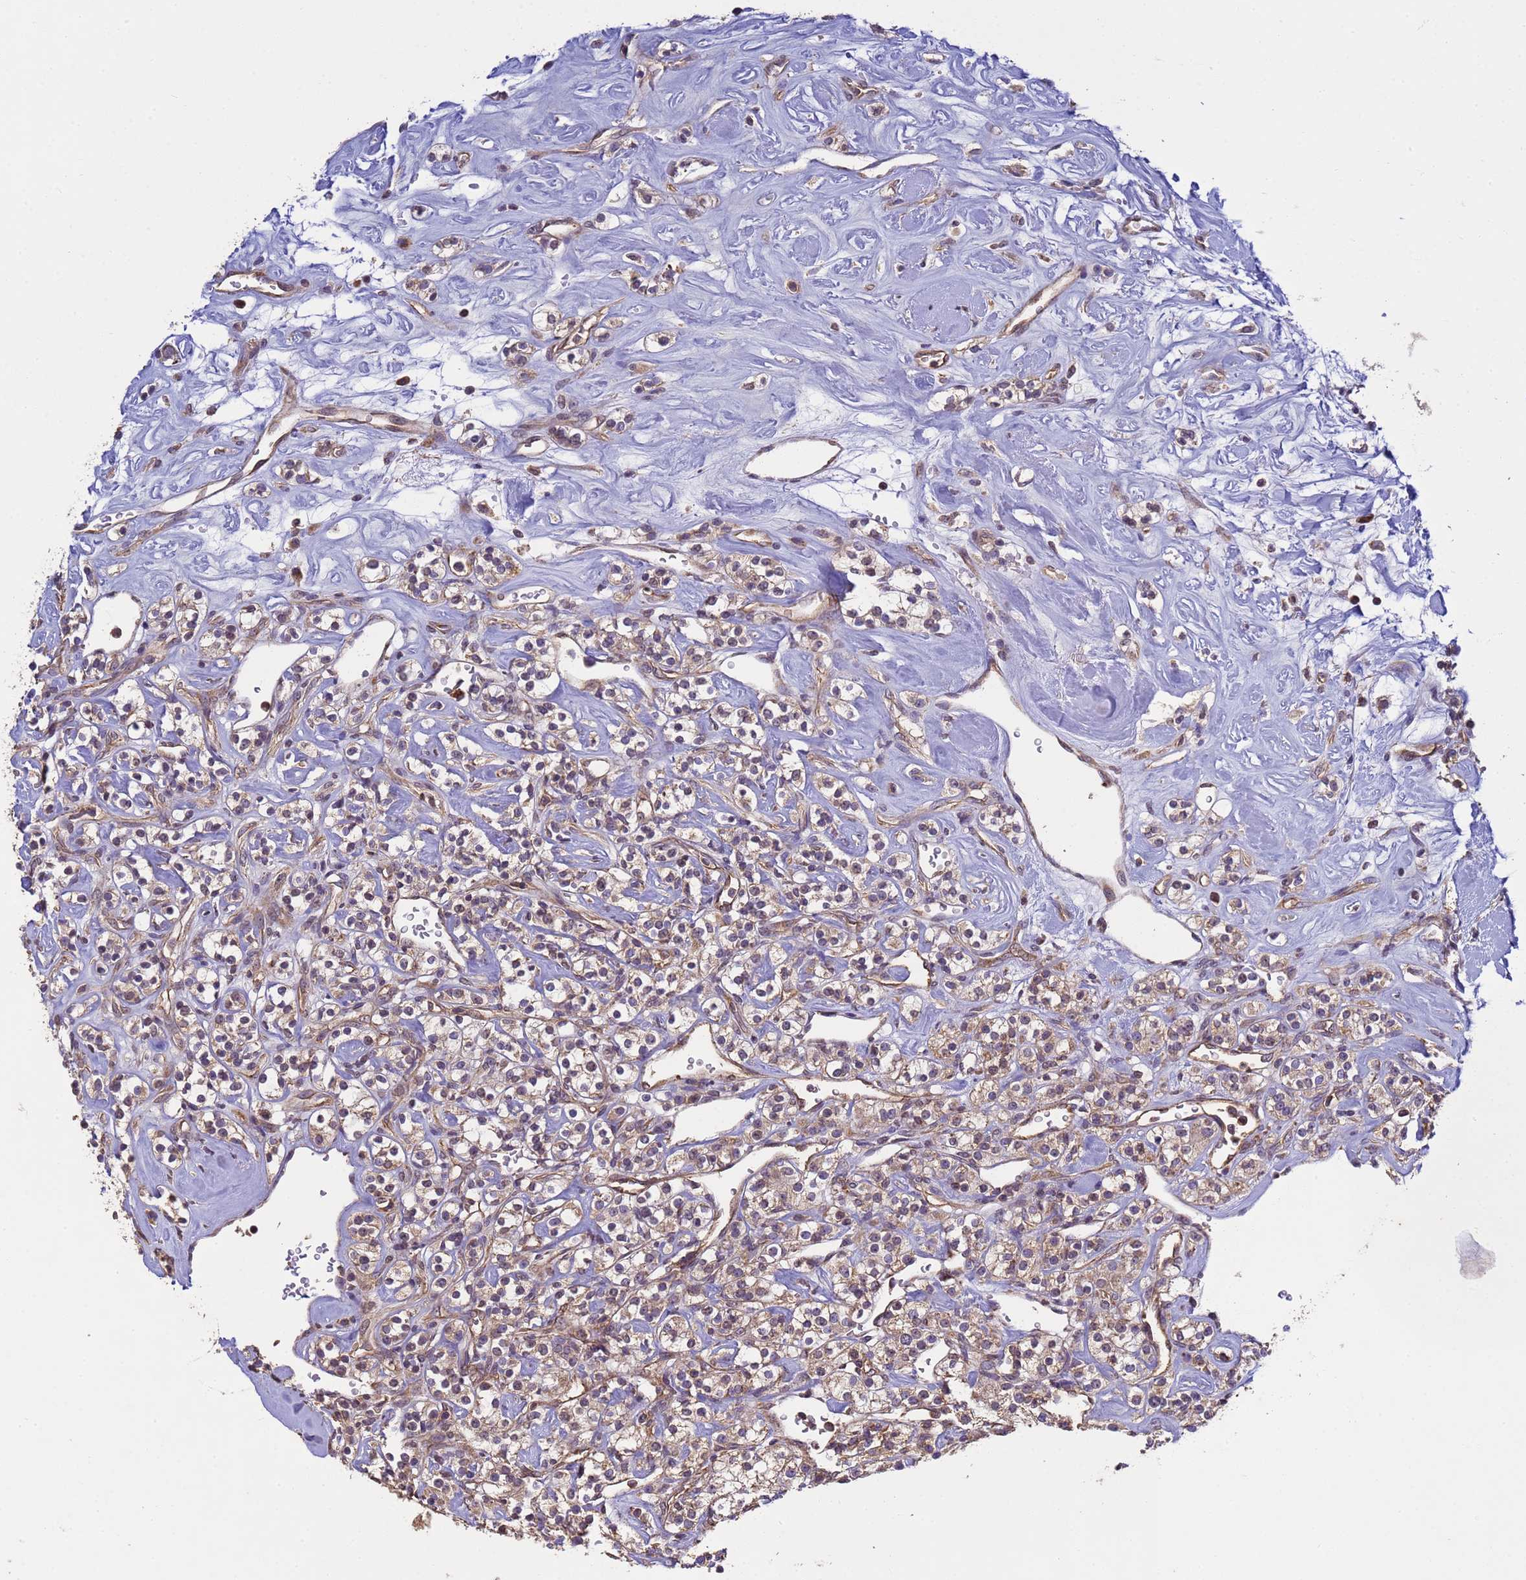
{"staining": {"intensity": "weak", "quantity": ">75%", "location": "cytoplasmic/membranous"}, "tissue": "renal cancer", "cell_type": "Tumor cells", "image_type": "cancer", "snomed": [{"axis": "morphology", "description": "Adenocarcinoma, NOS"}, {"axis": "topography", "description": "Kidney"}], "caption": "Renal cancer was stained to show a protein in brown. There is low levels of weak cytoplasmic/membranous expression in about >75% of tumor cells.", "gene": "P2RX7", "patient": {"sex": "male", "age": 77}}